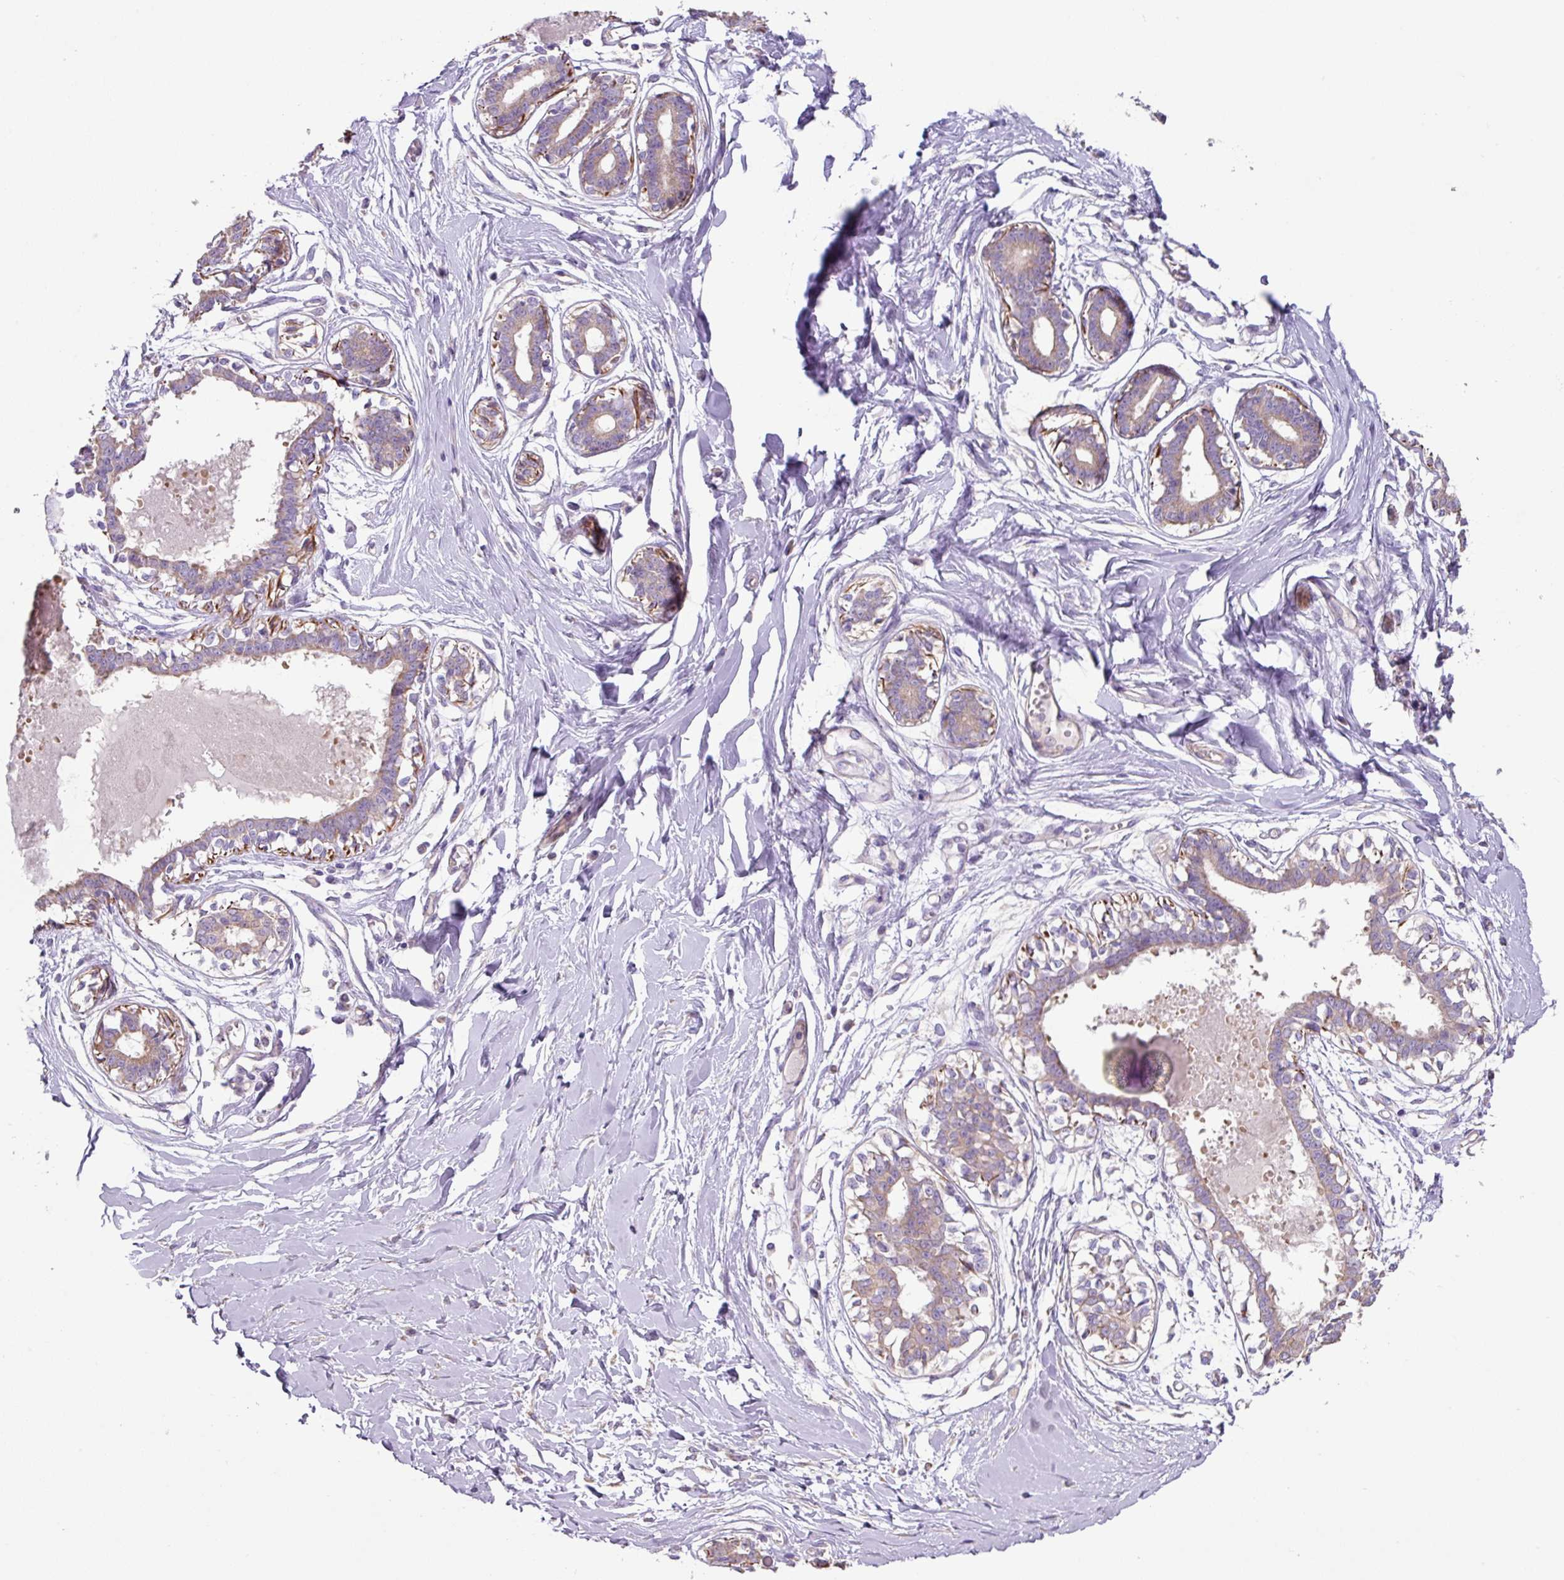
{"staining": {"intensity": "negative", "quantity": "none", "location": "none"}, "tissue": "breast", "cell_type": "Adipocytes", "image_type": "normal", "snomed": [{"axis": "morphology", "description": "Normal tissue, NOS"}, {"axis": "topography", "description": "Breast"}], "caption": "A high-resolution micrograph shows immunohistochemistry staining of unremarkable breast, which shows no significant positivity in adipocytes.", "gene": "MRRF", "patient": {"sex": "female", "age": 45}}